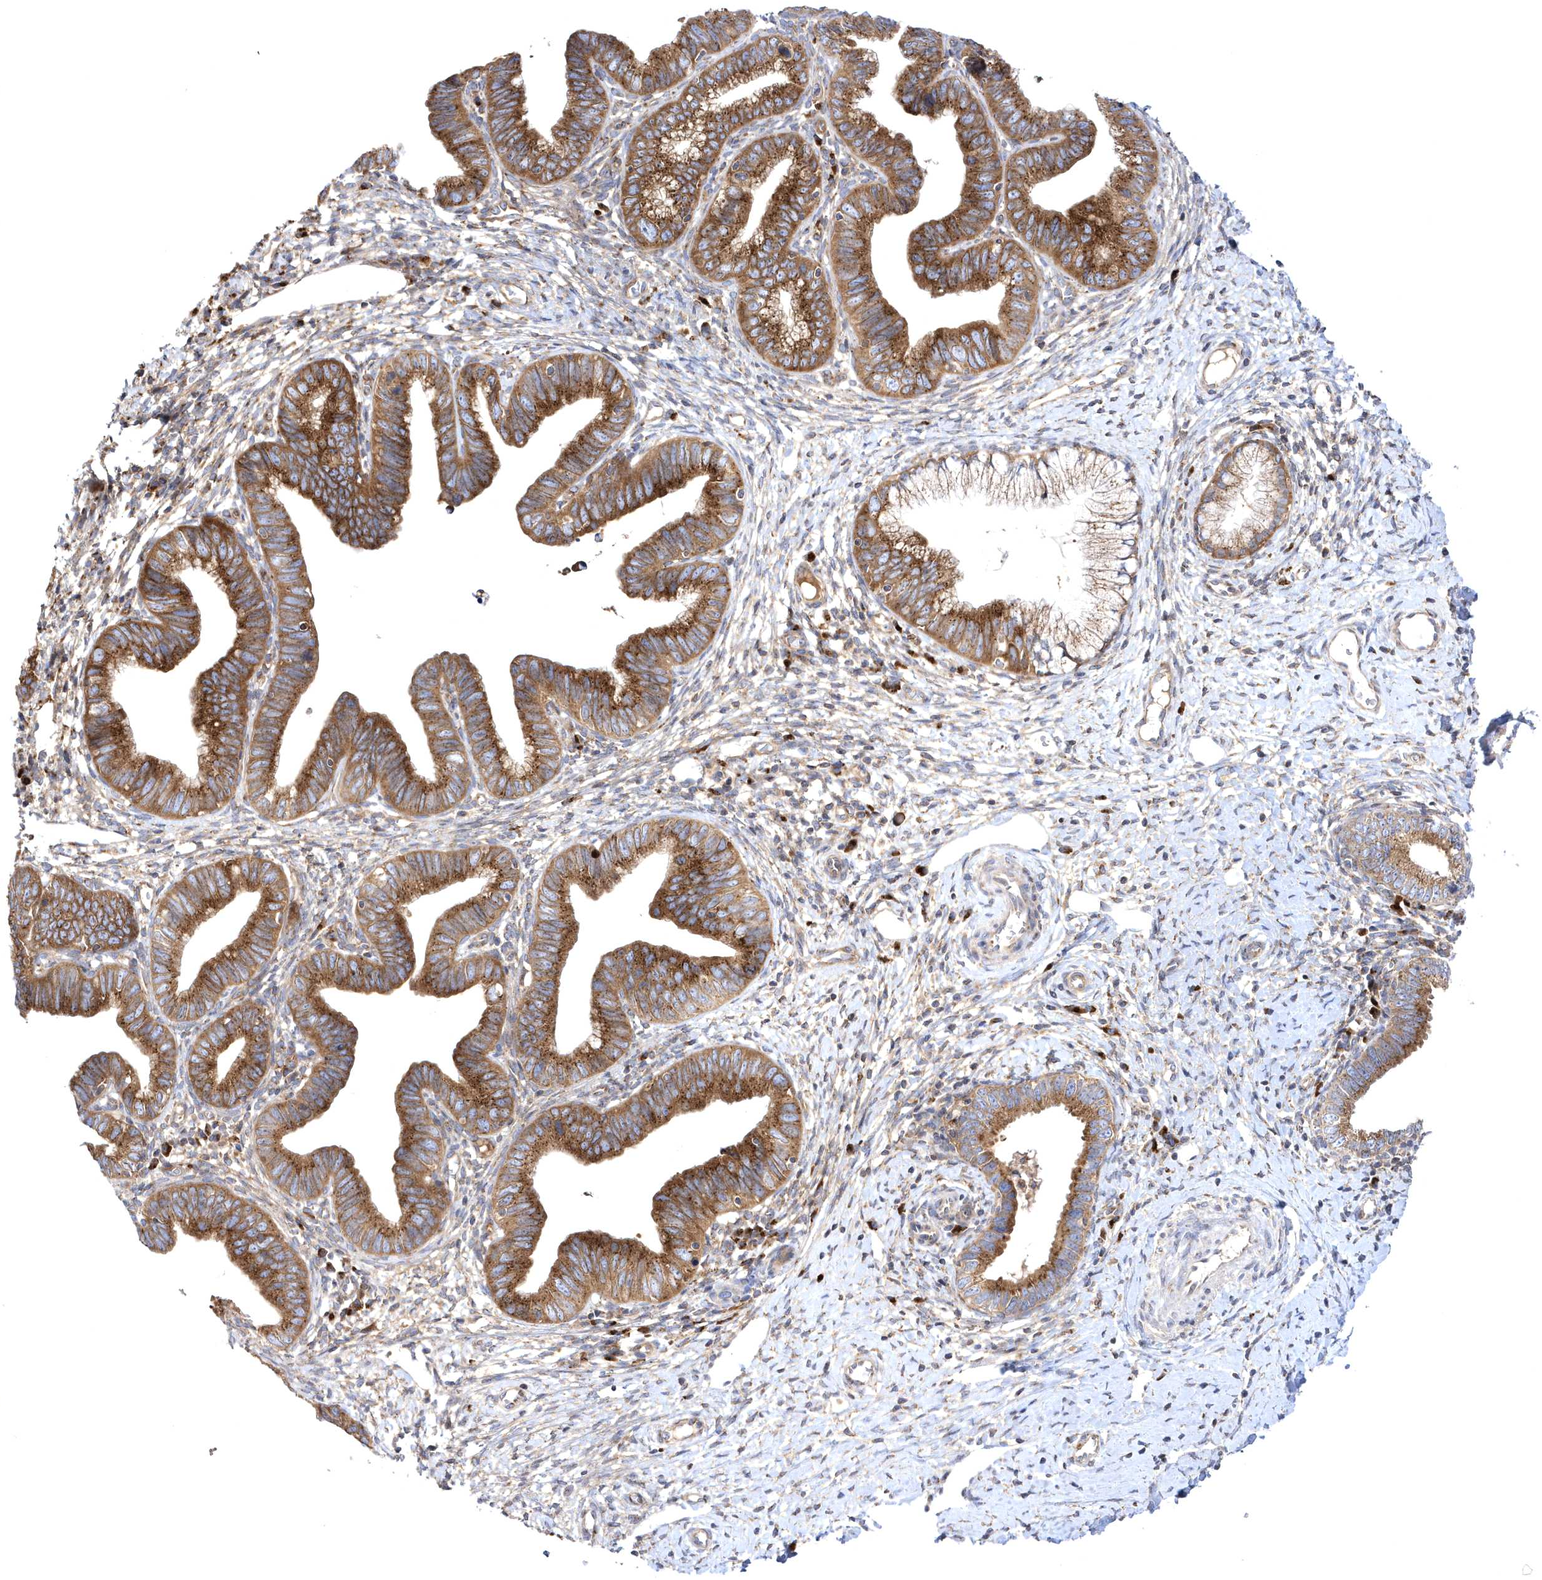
{"staining": {"intensity": "moderate", "quantity": ">75%", "location": "cytoplasmic/membranous"}, "tissue": "cervical cancer", "cell_type": "Tumor cells", "image_type": "cancer", "snomed": [{"axis": "morphology", "description": "Adenocarcinoma, NOS"}, {"axis": "topography", "description": "Cervix"}], "caption": "This is a photomicrograph of immunohistochemistry staining of cervical adenocarcinoma, which shows moderate staining in the cytoplasmic/membranous of tumor cells.", "gene": "COPB2", "patient": {"sex": "female", "age": 36}}